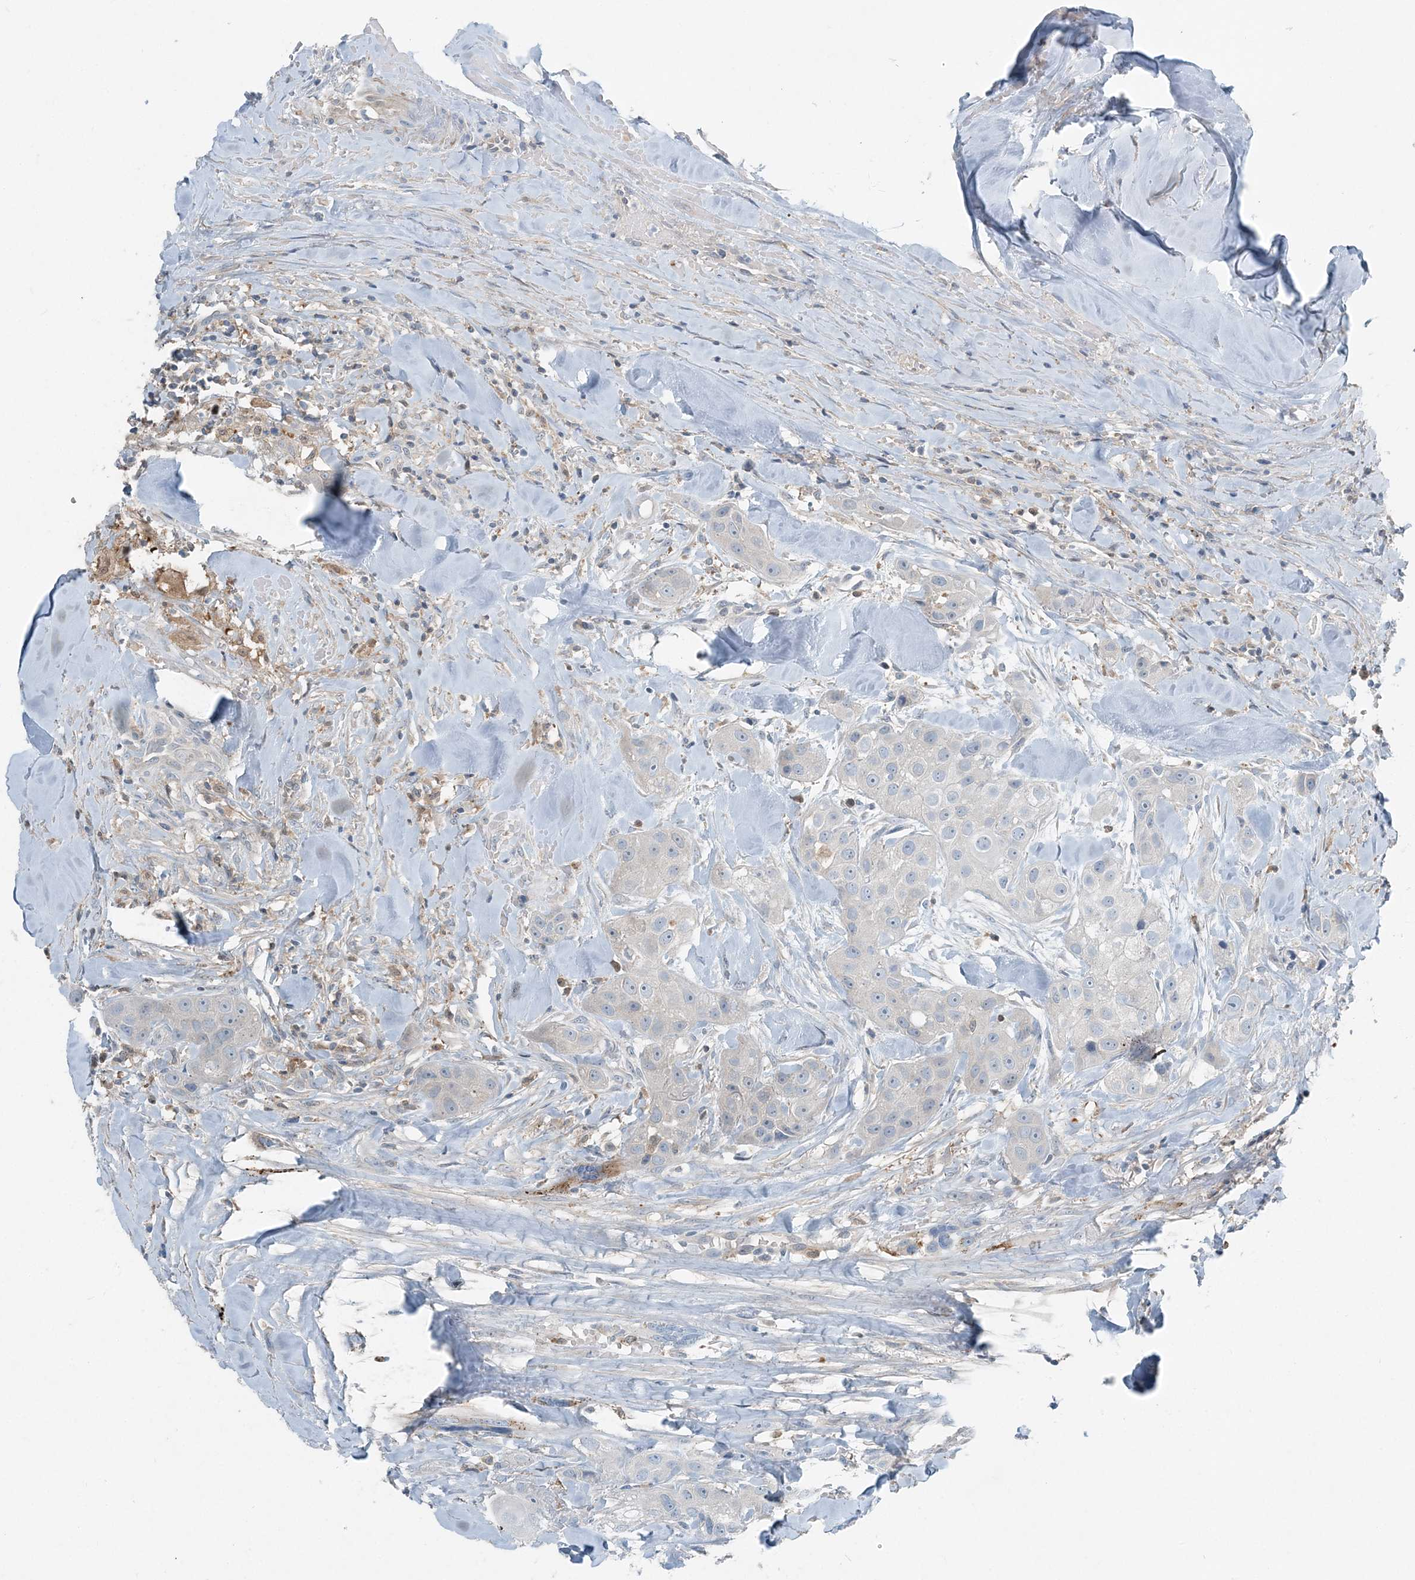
{"staining": {"intensity": "negative", "quantity": "none", "location": "none"}, "tissue": "head and neck cancer", "cell_type": "Tumor cells", "image_type": "cancer", "snomed": [{"axis": "morphology", "description": "Normal tissue, NOS"}, {"axis": "morphology", "description": "Squamous cell carcinoma, NOS"}, {"axis": "topography", "description": "Skeletal muscle"}, {"axis": "topography", "description": "Head-Neck"}], "caption": "Immunohistochemistry (IHC) of head and neck cancer demonstrates no staining in tumor cells.", "gene": "ARMH1", "patient": {"sex": "male", "age": 51}}